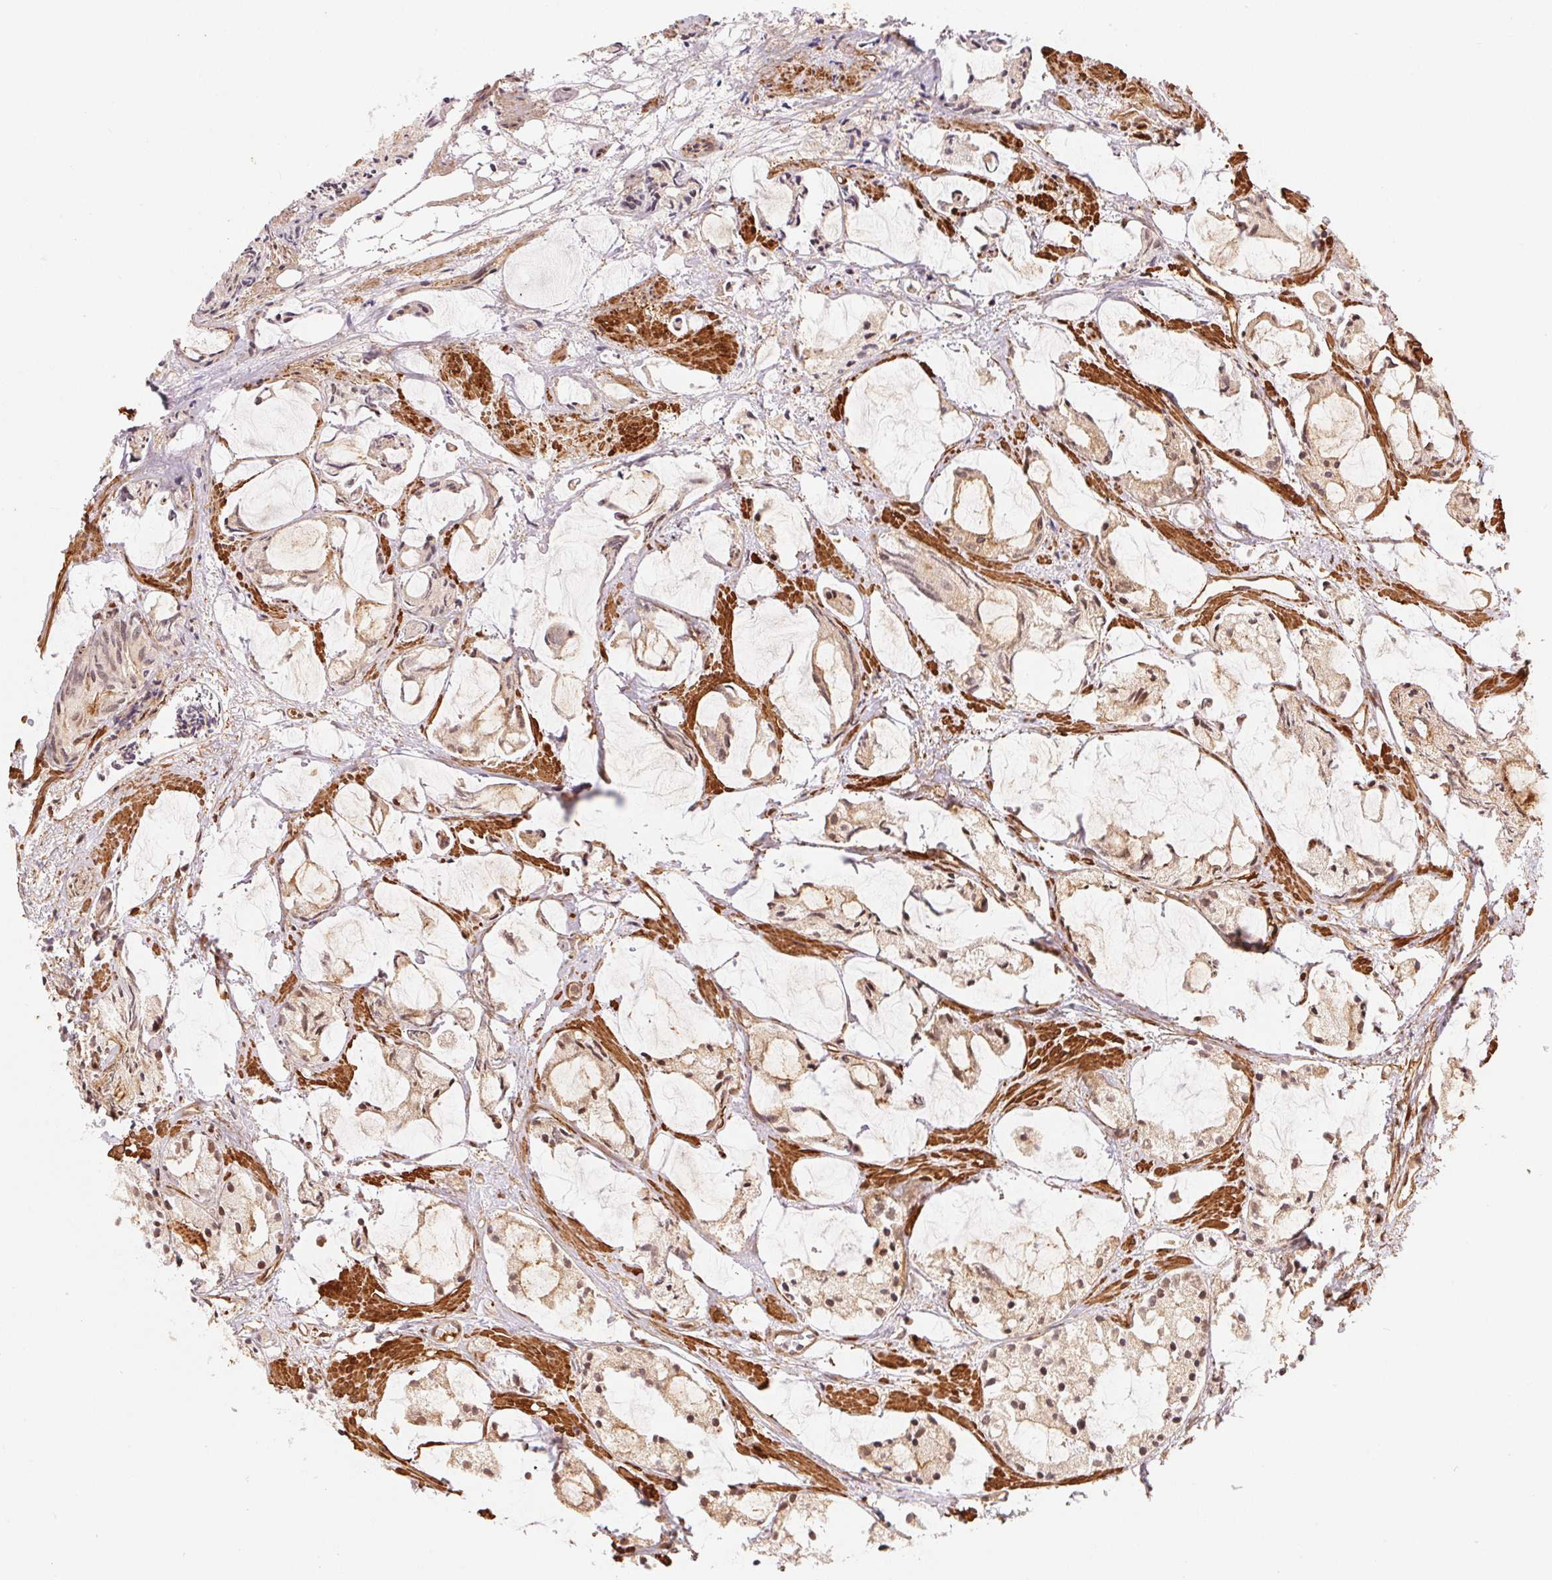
{"staining": {"intensity": "weak", "quantity": "25%-75%", "location": "cytoplasmic/membranous,nuclear"}, "tissue": "prostate cancer", "cell_type": "Tumor cells", "image_type": "cancer", "snomed": [{"axis": "morphology", "description": "Adenocarcinoma, High grade"}, {"axis": "topography", "description": "Prostate"}], "caption": "Immunohistochemical staining of human prostate cancer (adenocarcinoma (high-grade)) demonstrates weak cytoplasmic/membranous and nuclear protein expression in about 25%-75% of tumor cells. The staining is performed using DAB brown chromogen to label protein expression. The nuclei are counter-stained blue using hematoxylin.", "gene": "TNIP2", "patient": {"sex": "male", "age": 85}}